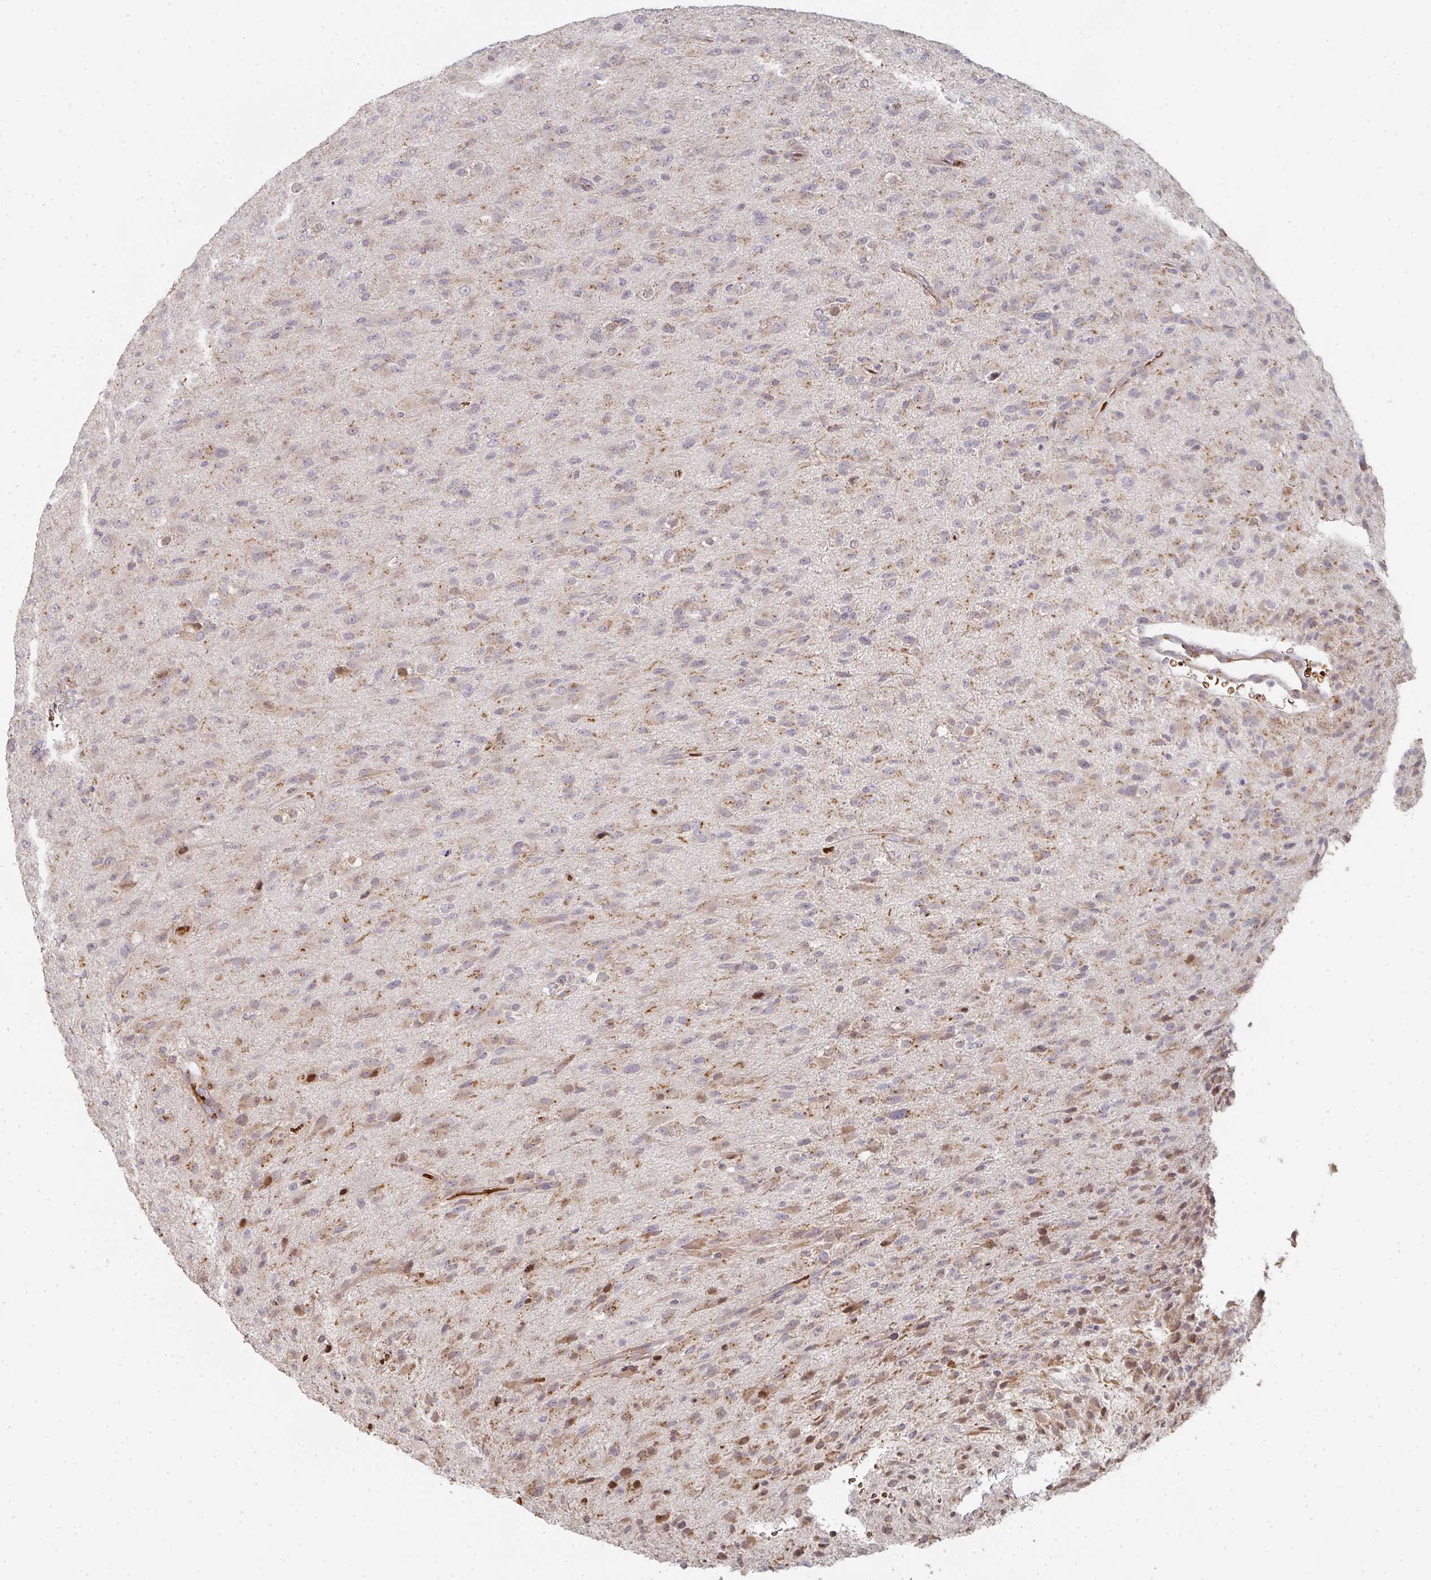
{"staining": {"intensity": "weak", "quantity": ">75%", "location": "cytoplasmic/membranous,nuclear"}, "tissue": "glioma", "cell_type": "Tumor cells", "image_type": "cancer", "snomed": [{"axis": "morphology", "description": "Glioma, malignant, Low grade"}, {"axis": "topography", "description": "Brain"}], "caption": "Protein staining of low-grade glioma (malignant) tissue exhibits weak cytoplasmic/membranous and nuclear positivity in approximately >75% of tumor cells.", "gene": "ZNF526", "patient": {"sex": "male", "age": 65}}